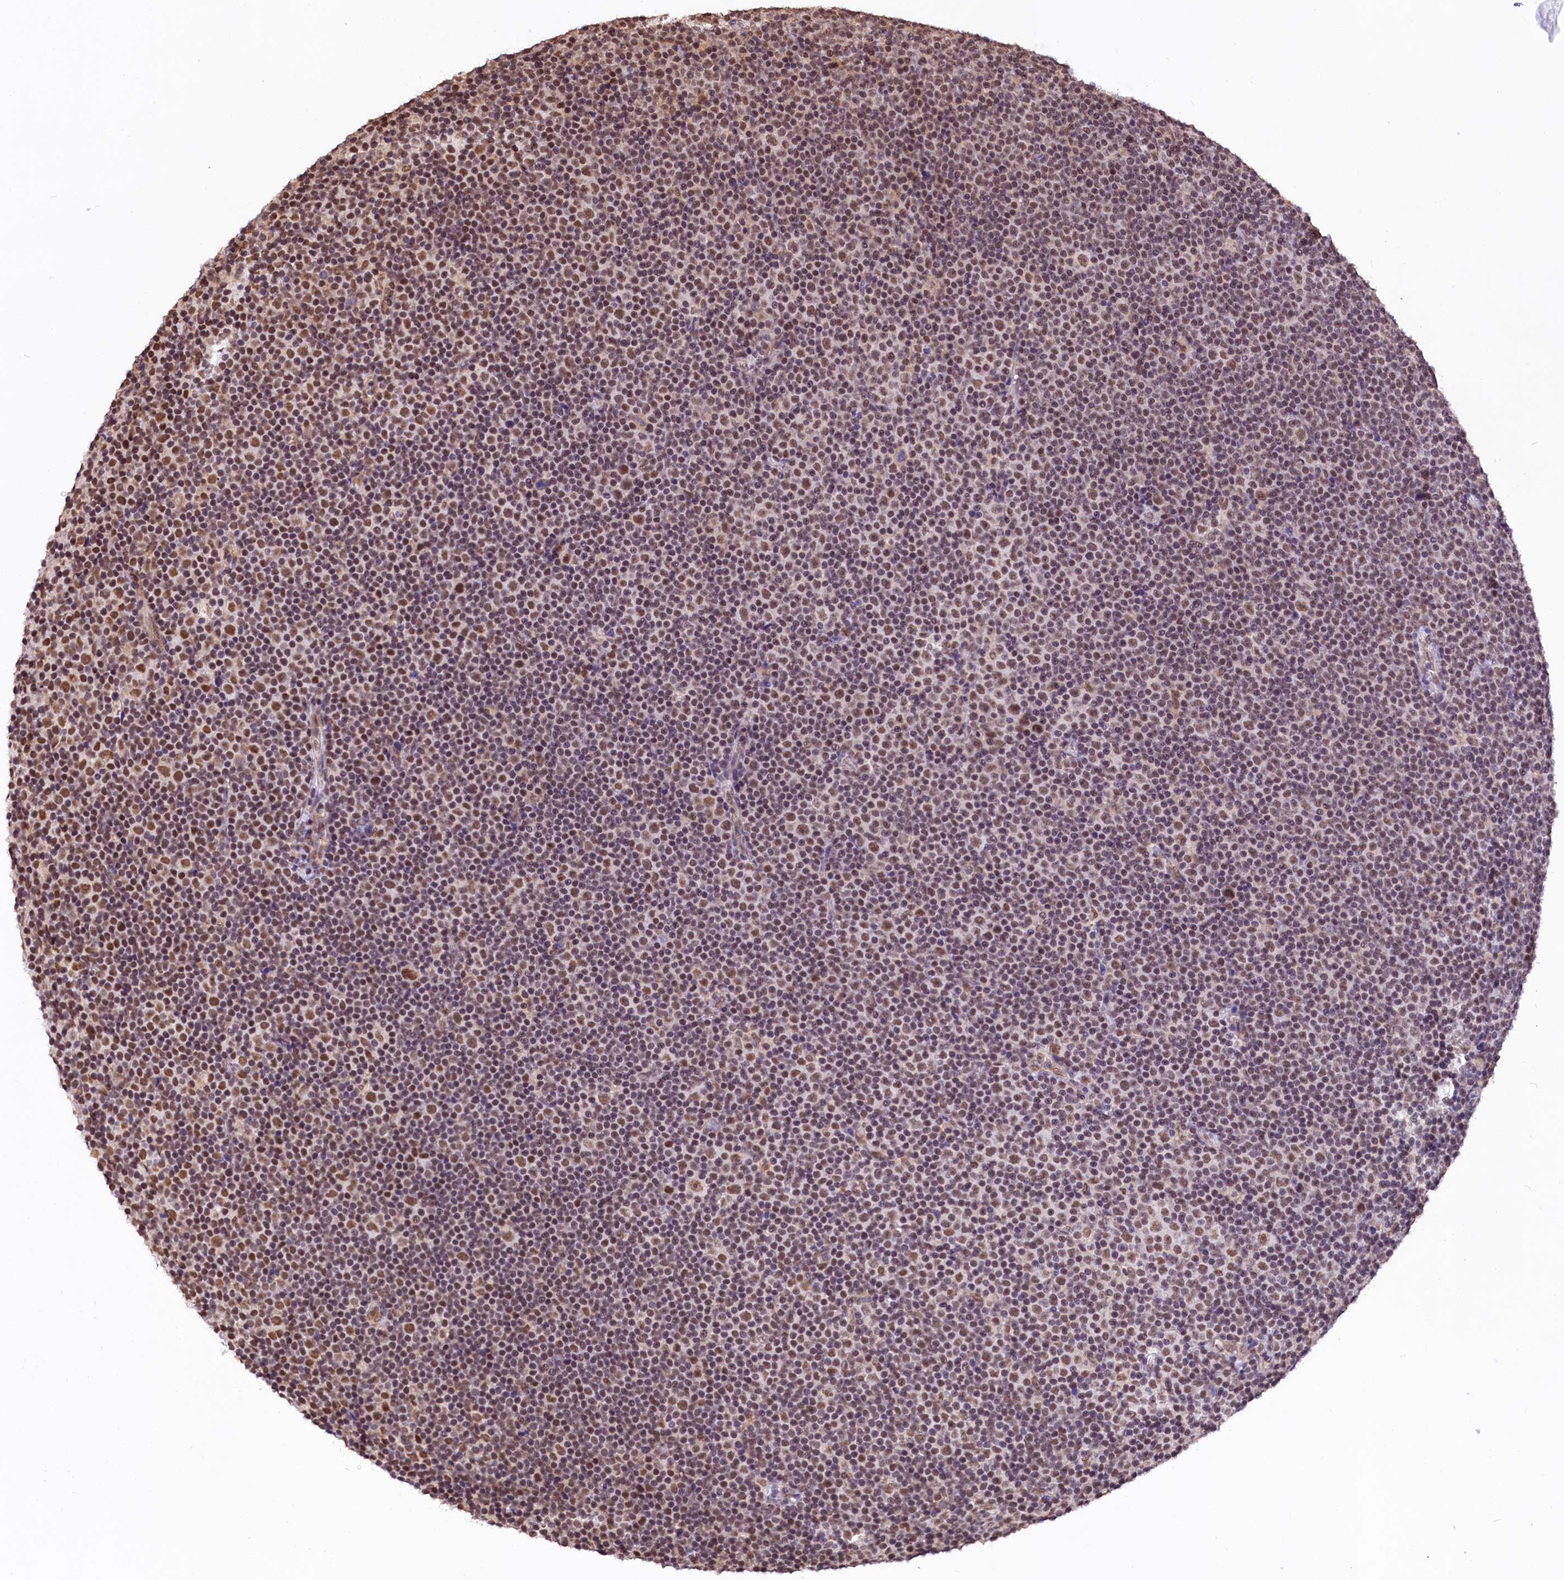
{"staining": {"intensity": "moderate", "quantity": ">75%", "location": "nuclear"}, "tissue": "lymphoma", "cell_type": "Tumor cells", "image_type": "cancer", "snomed": [{"axis": "morphology", "description": "Malignant lymphoma, non-Hodgkin's type, Low grade"}, {"axis": "topography", "description": "Lymph node"}], "caption": "Immunohistochemistry (IHC) of lymphoma exhibits medium levels of moderate nuclear positivity in approximately >75% of tumor cells.", "gene": "ZC3H4", "patient": {"sex": "female", "age": 67}}